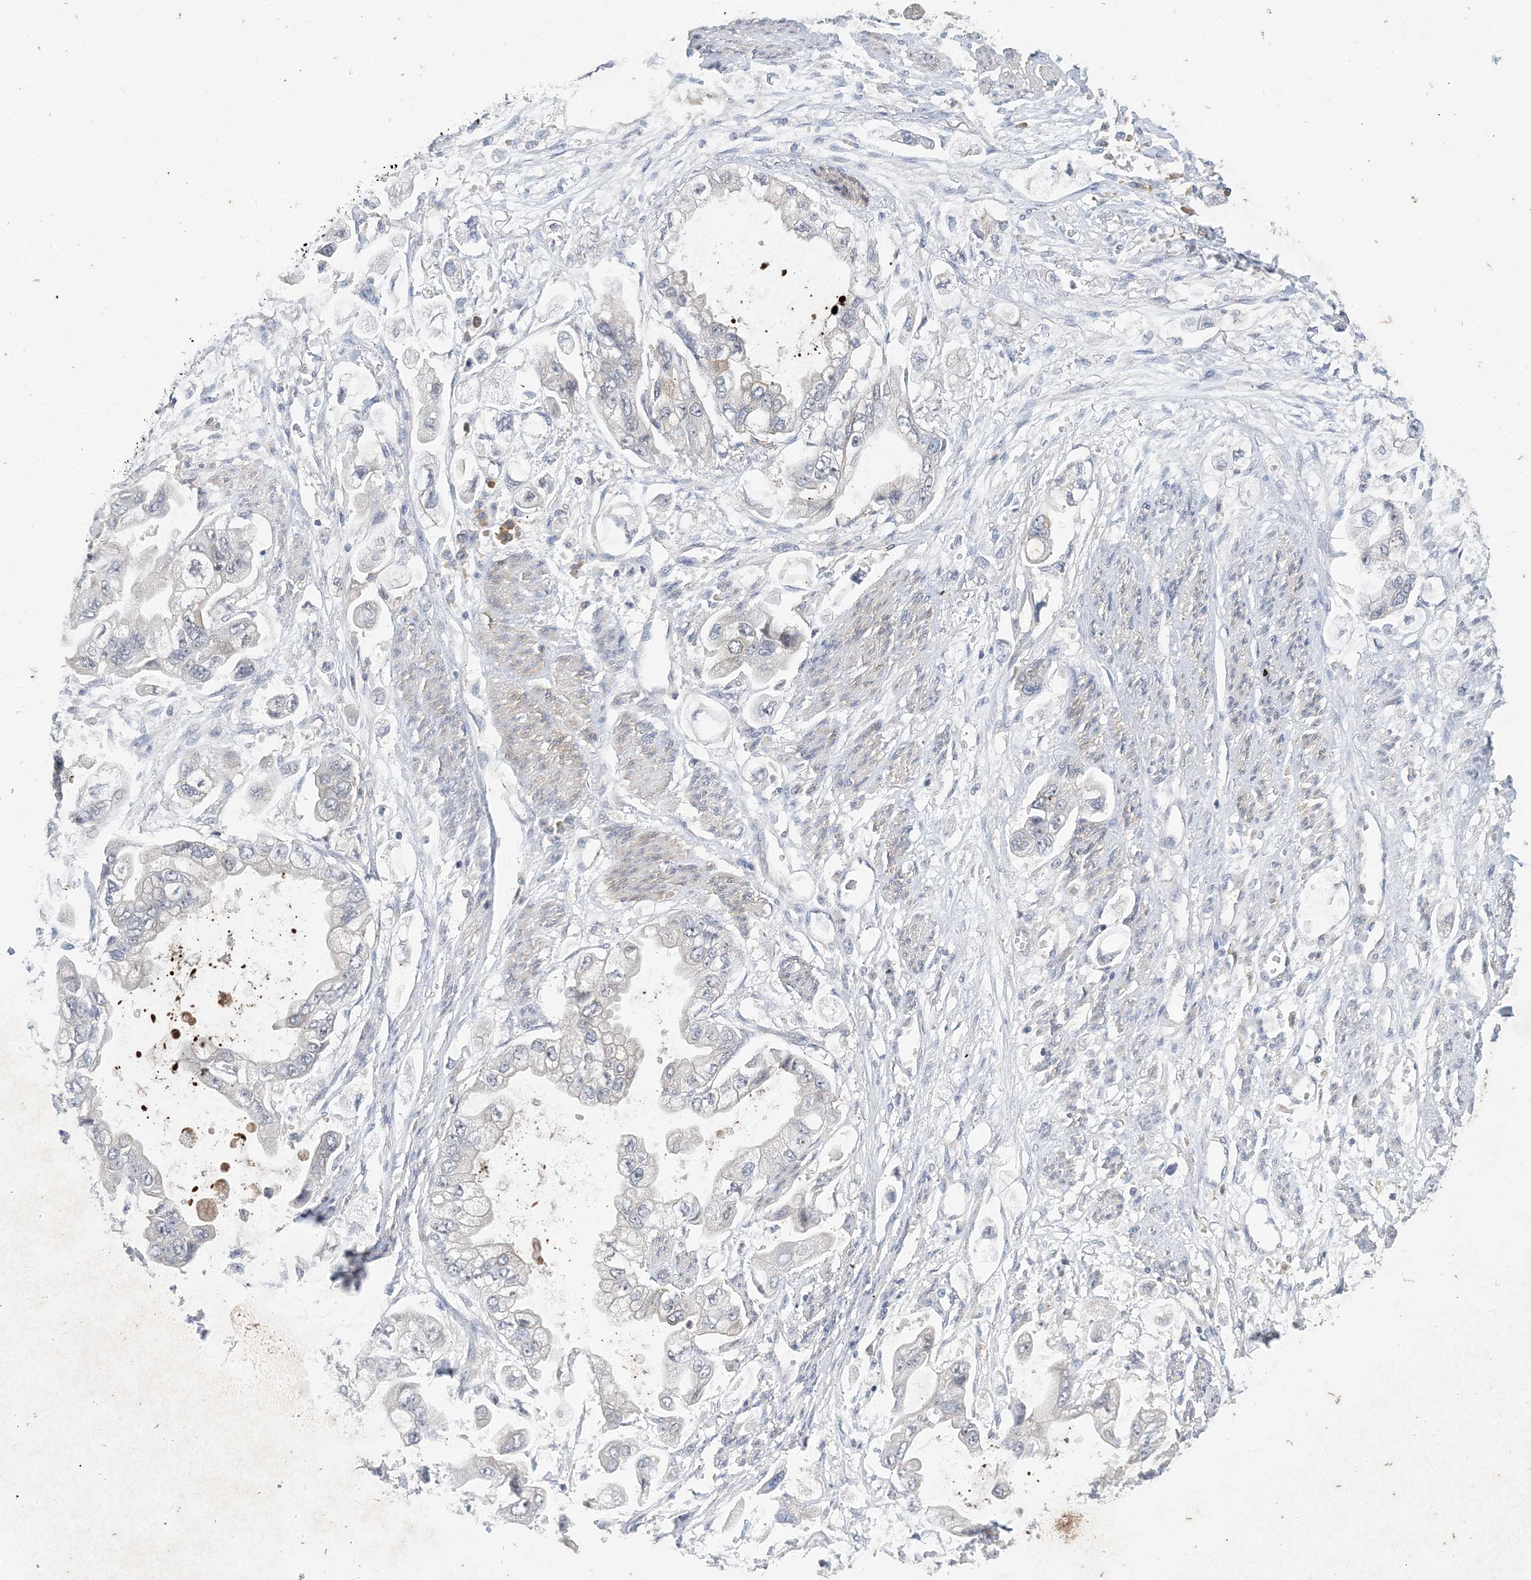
{"staining": {"intensity": "negative", "quantity": "none", "location": "none"}, "tissue": "stomach cancer", "cell_type": "Tumor cells", "image_type": "cancer", "snomed": [{"axis": "morphology", "description": "Adenocarcinoma, NOS"}, {"axis": "topography", "description": "Stomach"}], "caption": "IHC photomicrograph of stomach cancer stained for a protein (brown), which displays no expression in tumor cells.", "gene": "AOC1", "patient": {"sex": "male", "age": 62}}